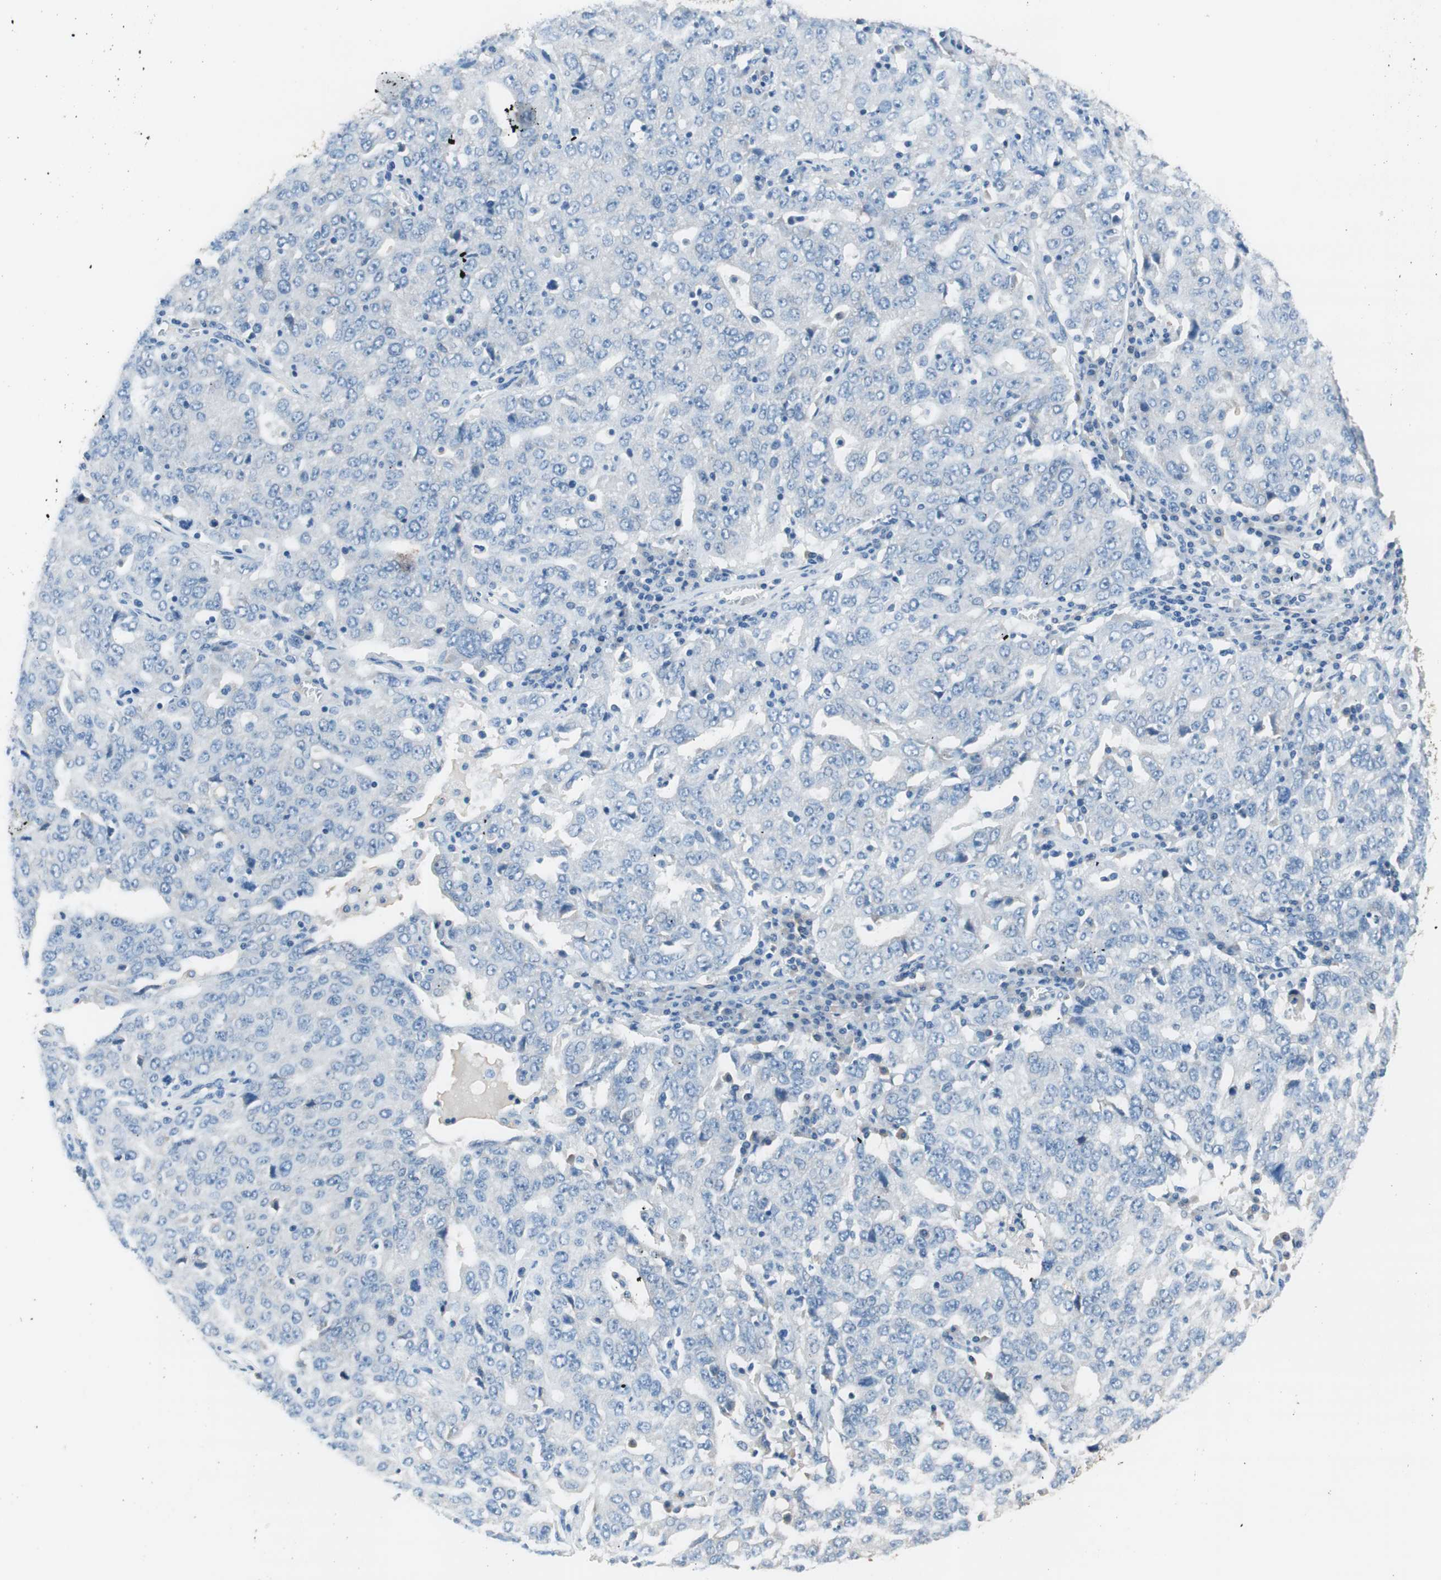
{"staining": {"intensity": "negative", "quantity": "none", "location": "none"}, "tissue": "ovarian cancer", "cell_type": "Tumor cells", "image_type": "cancer", "snomed": [{"axis": "morphology", "description": "Carcinoma, endometroid"}, {"axis": "topography", "description": "Ovary"}], "caption": "Immunohistochemistry histopathology image of neoplastic tissue: ovarian cancer stained with DAB exhibits no significant protein expression in tumor cells.", "gene": "EVA1A", "patient": {"sex": "female", "age": 62}}